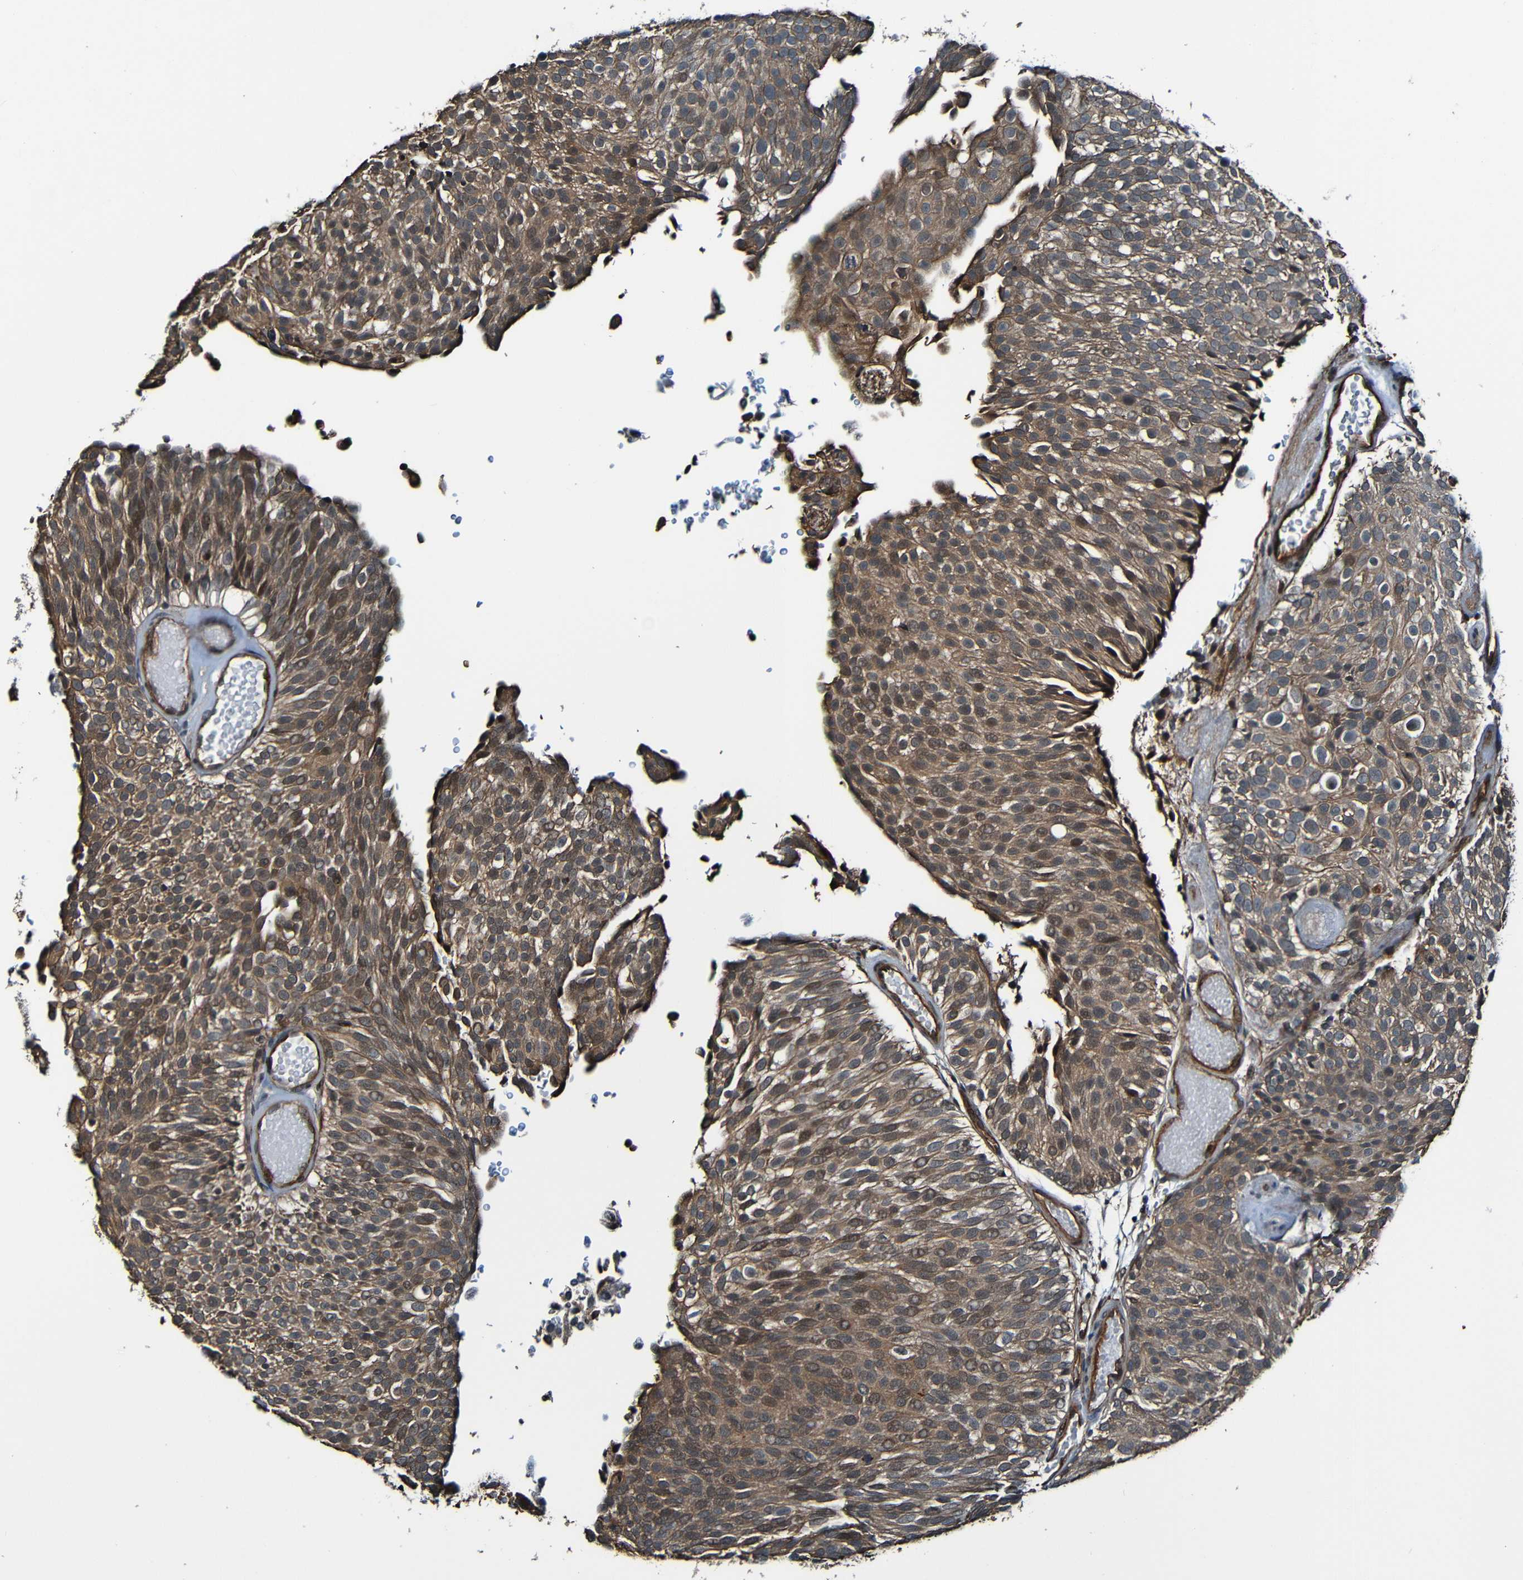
{"staining": {"intensity": "moderate", "quantity": ">75%", "location": "cytoplasmic/membranous"}, "tissue": "urothelial cancer", "cell_type": "Tumor cells", "image_type": "cancer", "snomed": [{"axis": "morphology", "description": "Urothelial carcinoma, Low grade"}, {"axis": "topography", "description": "Urinary bladder"}], "caption": "Urothelial carcinoma (low-grade) tissue shows moderate cytoplasmic/membranous positivity in about >75% of tumor cells", "gene": "LGR5", "patient": {"sex": "male", "age": 78}}